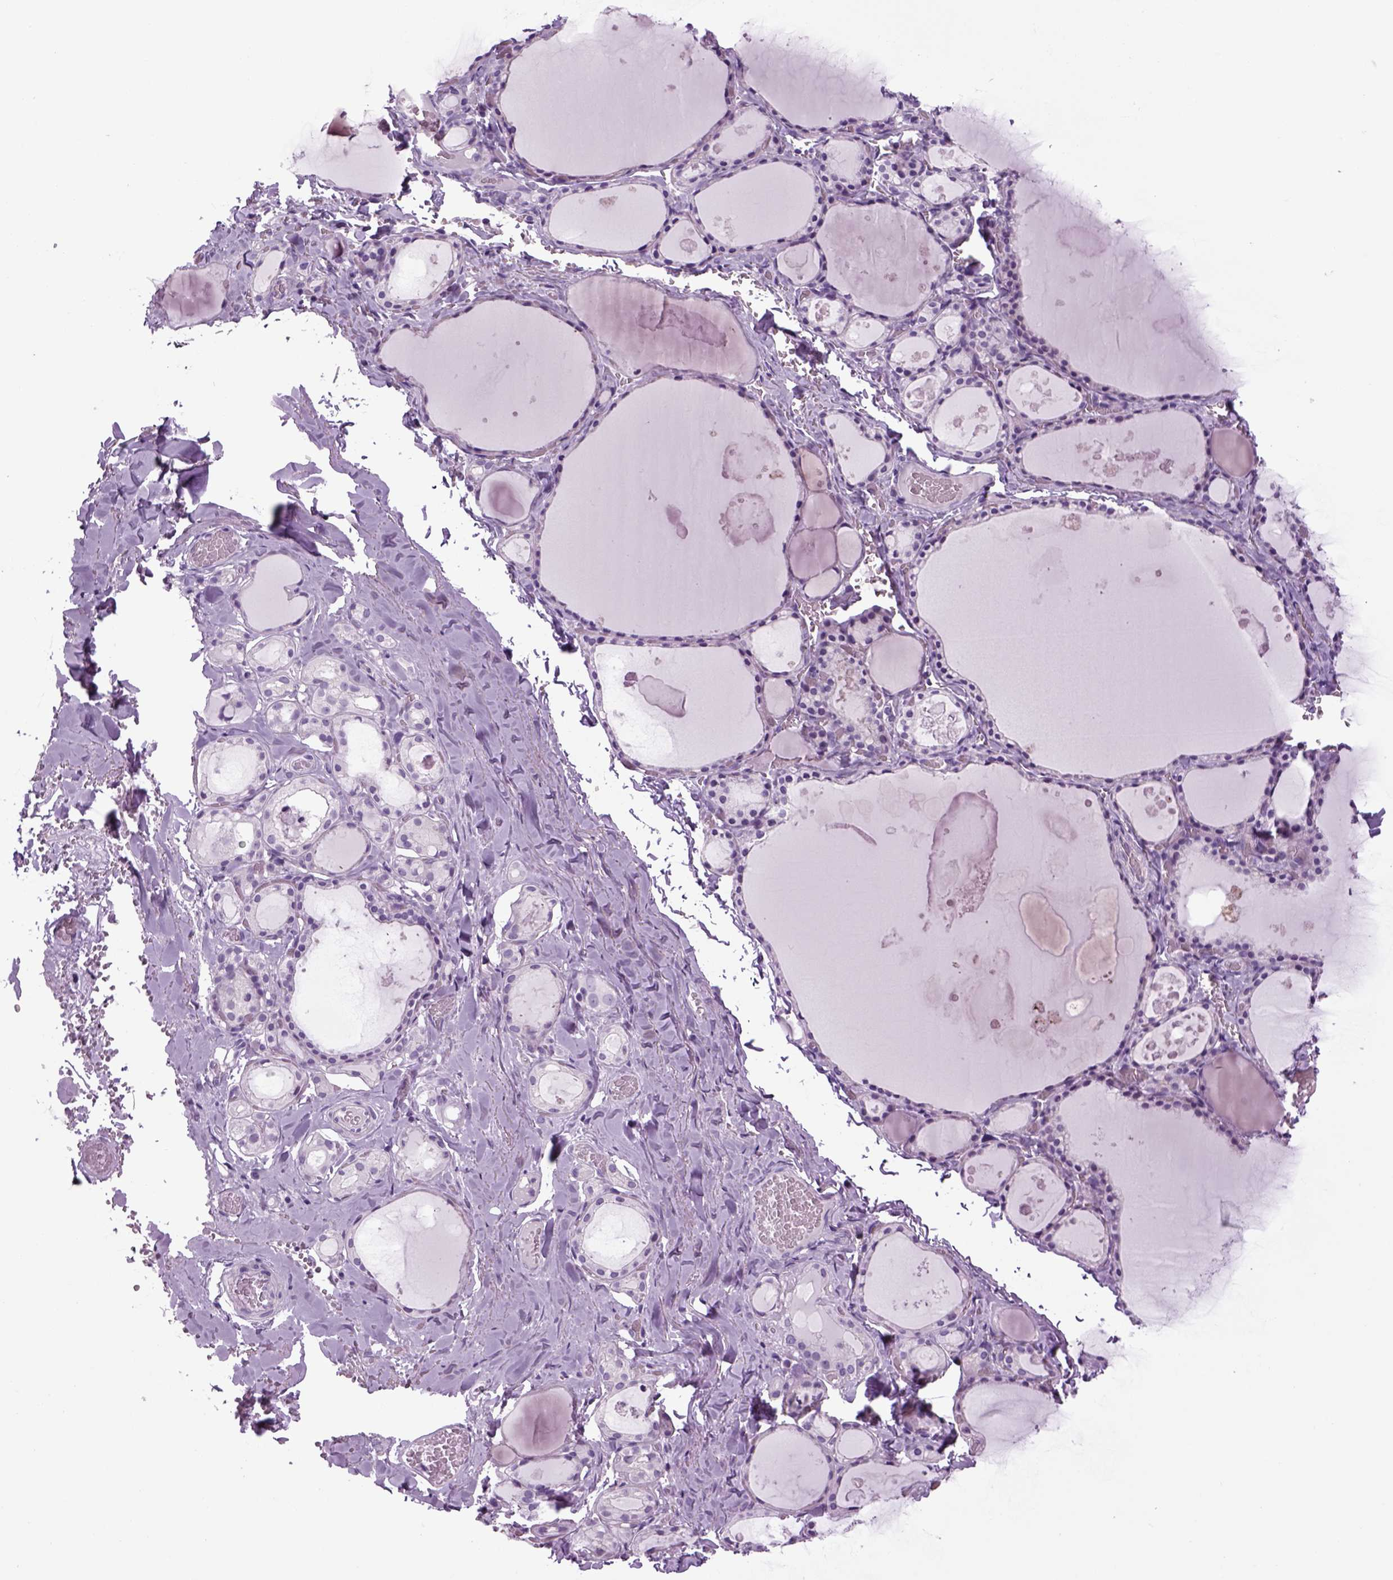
{"staining": {"intensity": "negative", "quantity": "none", "location": "none"}, "tissue": "thyroid gland", "cell_type": "Glandular cells", "image_type": "normal", "snomed": [{"axis": "morphology", "description": "Normal tissue, NOS"}, {"axis": "topography", "description": "Thyroid gland"}], "caption": "IHC image of unremarkable human thyroid gland stained for a protein (brown), which shows no staining in glandular cells.", "gene": "HMCN2", "patient": {"sex": "male", "age": 56}}